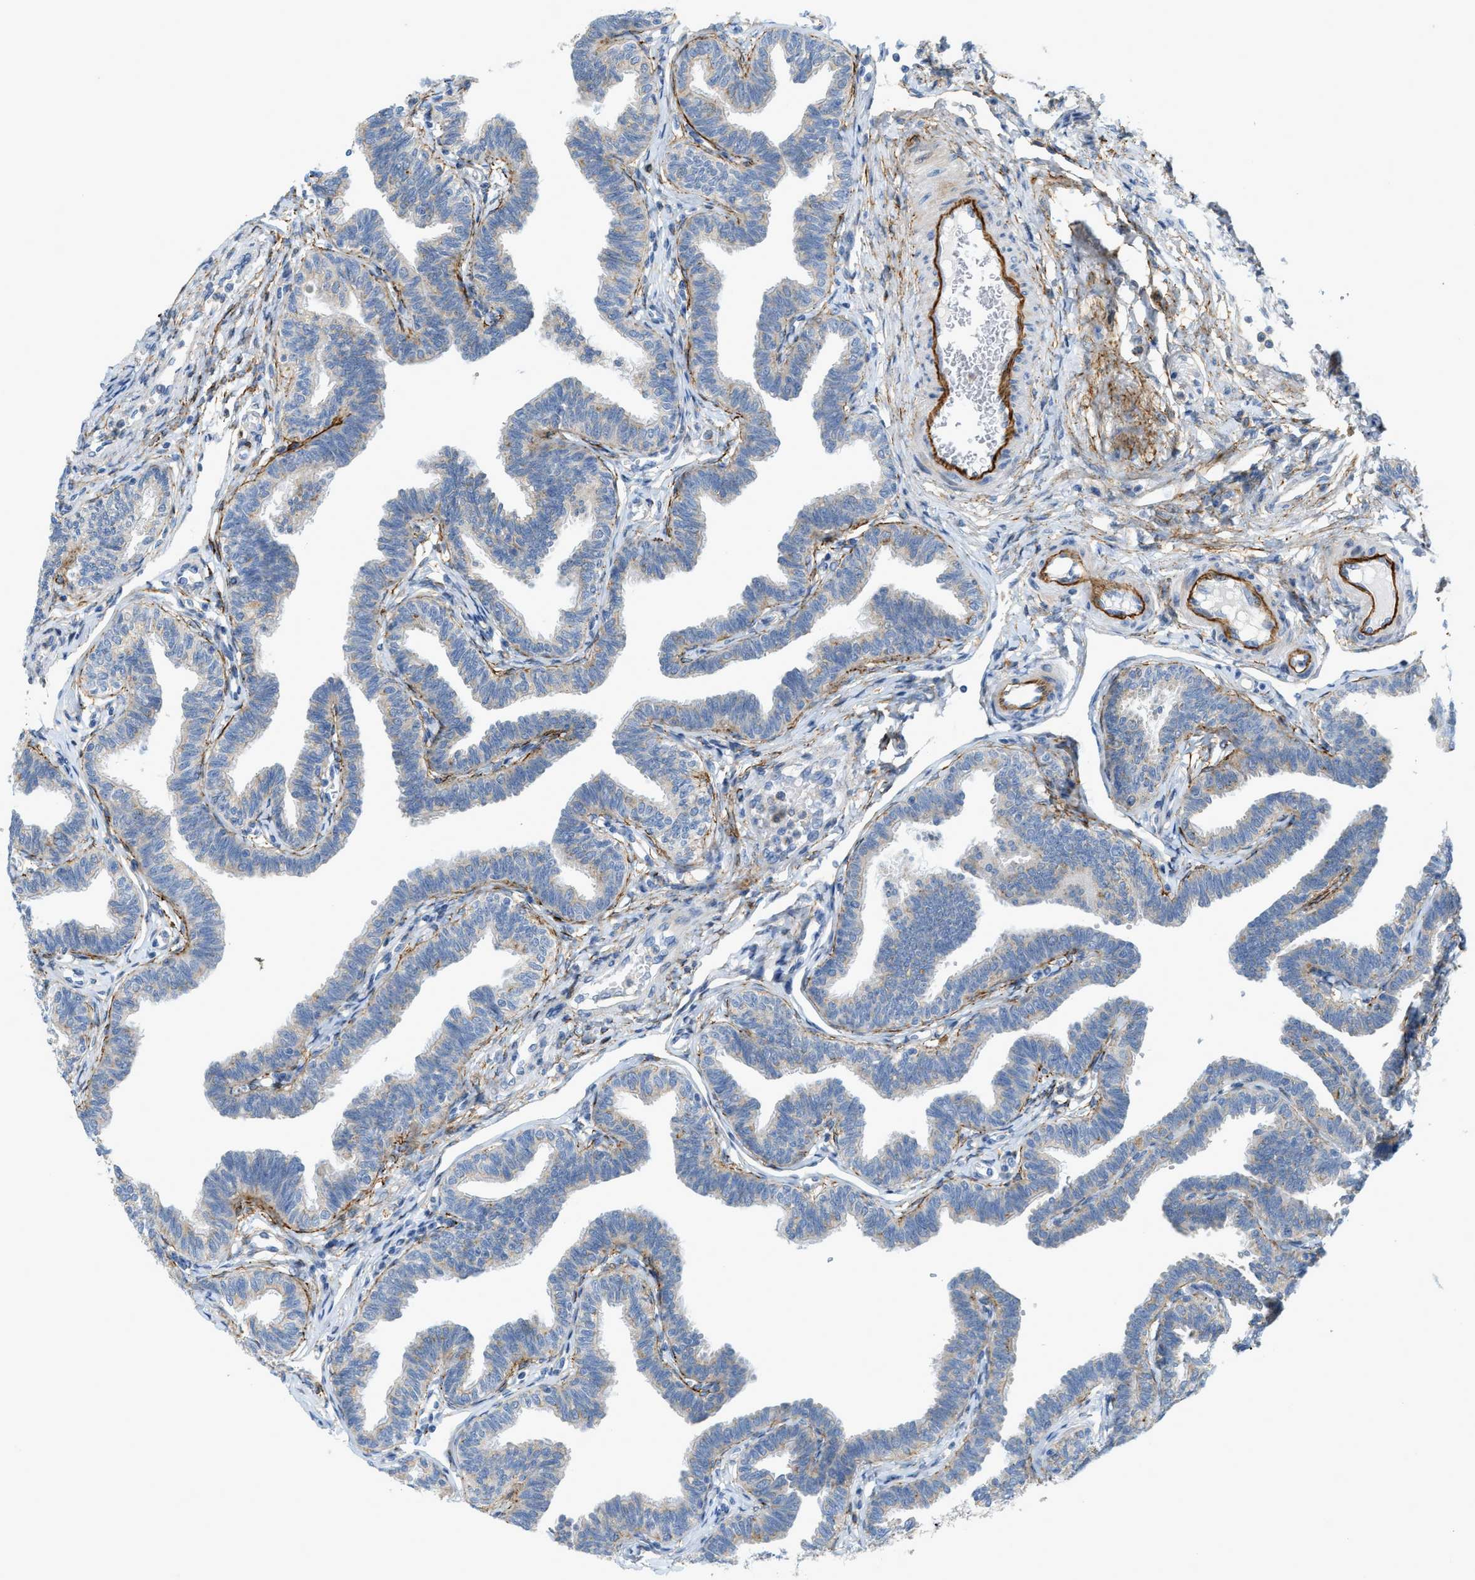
{"staining": {"intensity": "negative", "quantity": "none", "location": "none"}, "tissue": "fallopian tube", "cell_type": "Glandular cells", "image_type": "normal", "snomed": [{"axis": "morphology", "description": "Normal tissue, NOS"}, {"axis": "topography", "description": "Fallopian tube"}, {"axis": "topography", "description": "Ovary"}], "caption": "DAB immunohistochemical staining of normal human fallopian tube exhibits no significant expression in glandular cells.", "gene": "LMBRD1", "patient": {"sex": "female", "age": 23}}